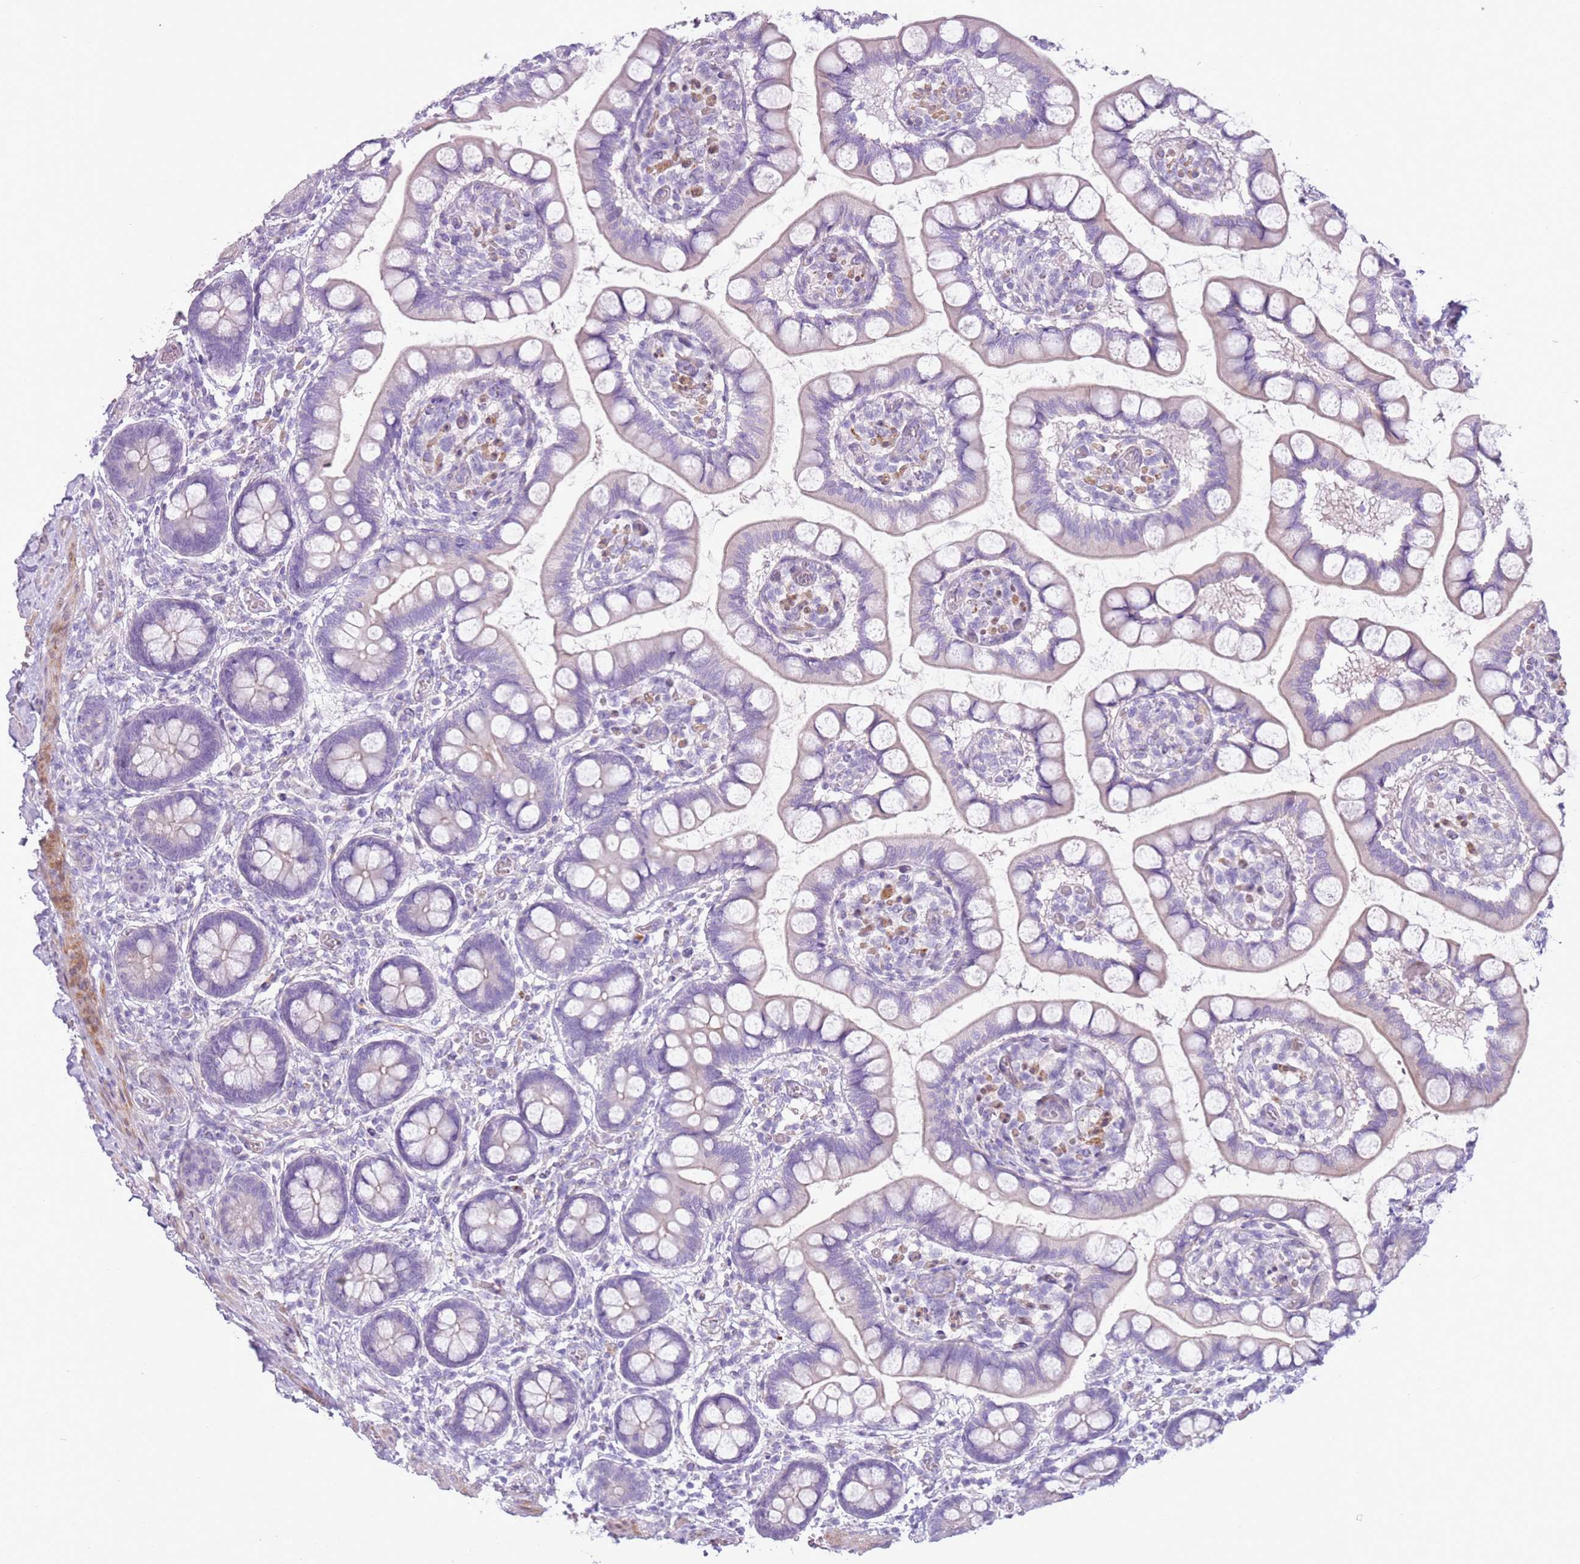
{"staining": {"intensity": "weak", "quantity": "<25%", "location": "cytoplasmic/membranous"}, "tissue": "small intestine", "cell_type": "Glandular cells", "image_type": "normal", "snomed": [{"axis": "morphology", "description": "Normal tissue, NOS"}, {"axis": "topography", "description": "Small intestine"}], "caption": "DAB (3,3'-diaminobenzidine) immunohistochemical staining of benign small intestine shows no significant positivity in glandular cells. (Stains: DAB (3,3'-diaminobenzidine) IHC with hematoxylin counter stain, Microscopy: brightfield microscopy at high magnification).", "gene": "ZNF239", "patient": {"sex": "male", "age": 52}}